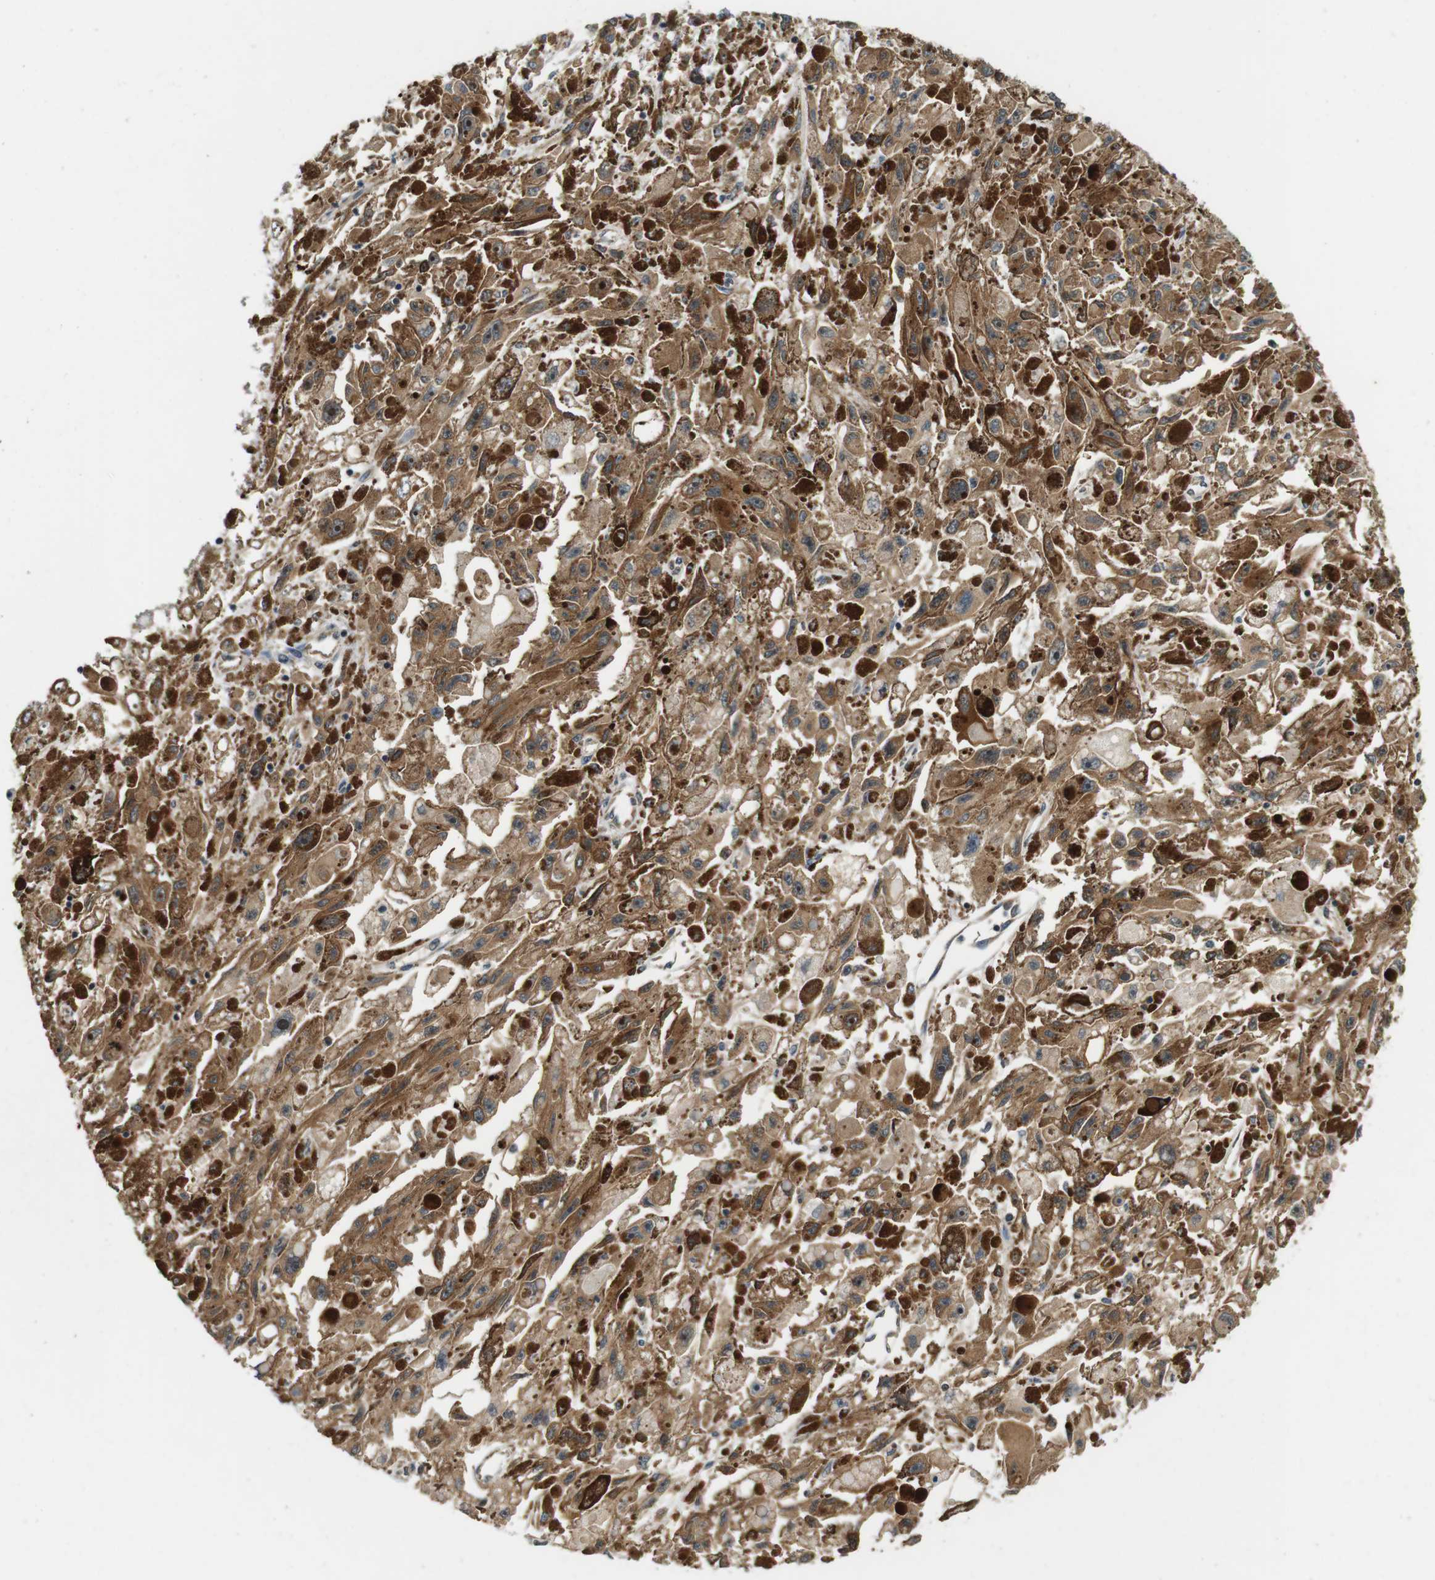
{"staining": {"intensity": "moderate", "quantity": ">75%", "location": "cytoplasmic/membranous"}, "tissue": "melanoma", "cell_type": "Tumor cells", "image_type": "cancer", "snomed": [{"axis": "morphology", "description": "Malignant melanoma, NOS"}, {"axis": "topography", "description": "Skin"}], "caption": "This is a photomicrograph of immunohistochemistry (IHC) staining of melanoma, which shows moderate expression in the cytoplasmic/membranous of tumor cells.", "gene": "PA2G4", "patient": {"sex": "female", "age": 104}}